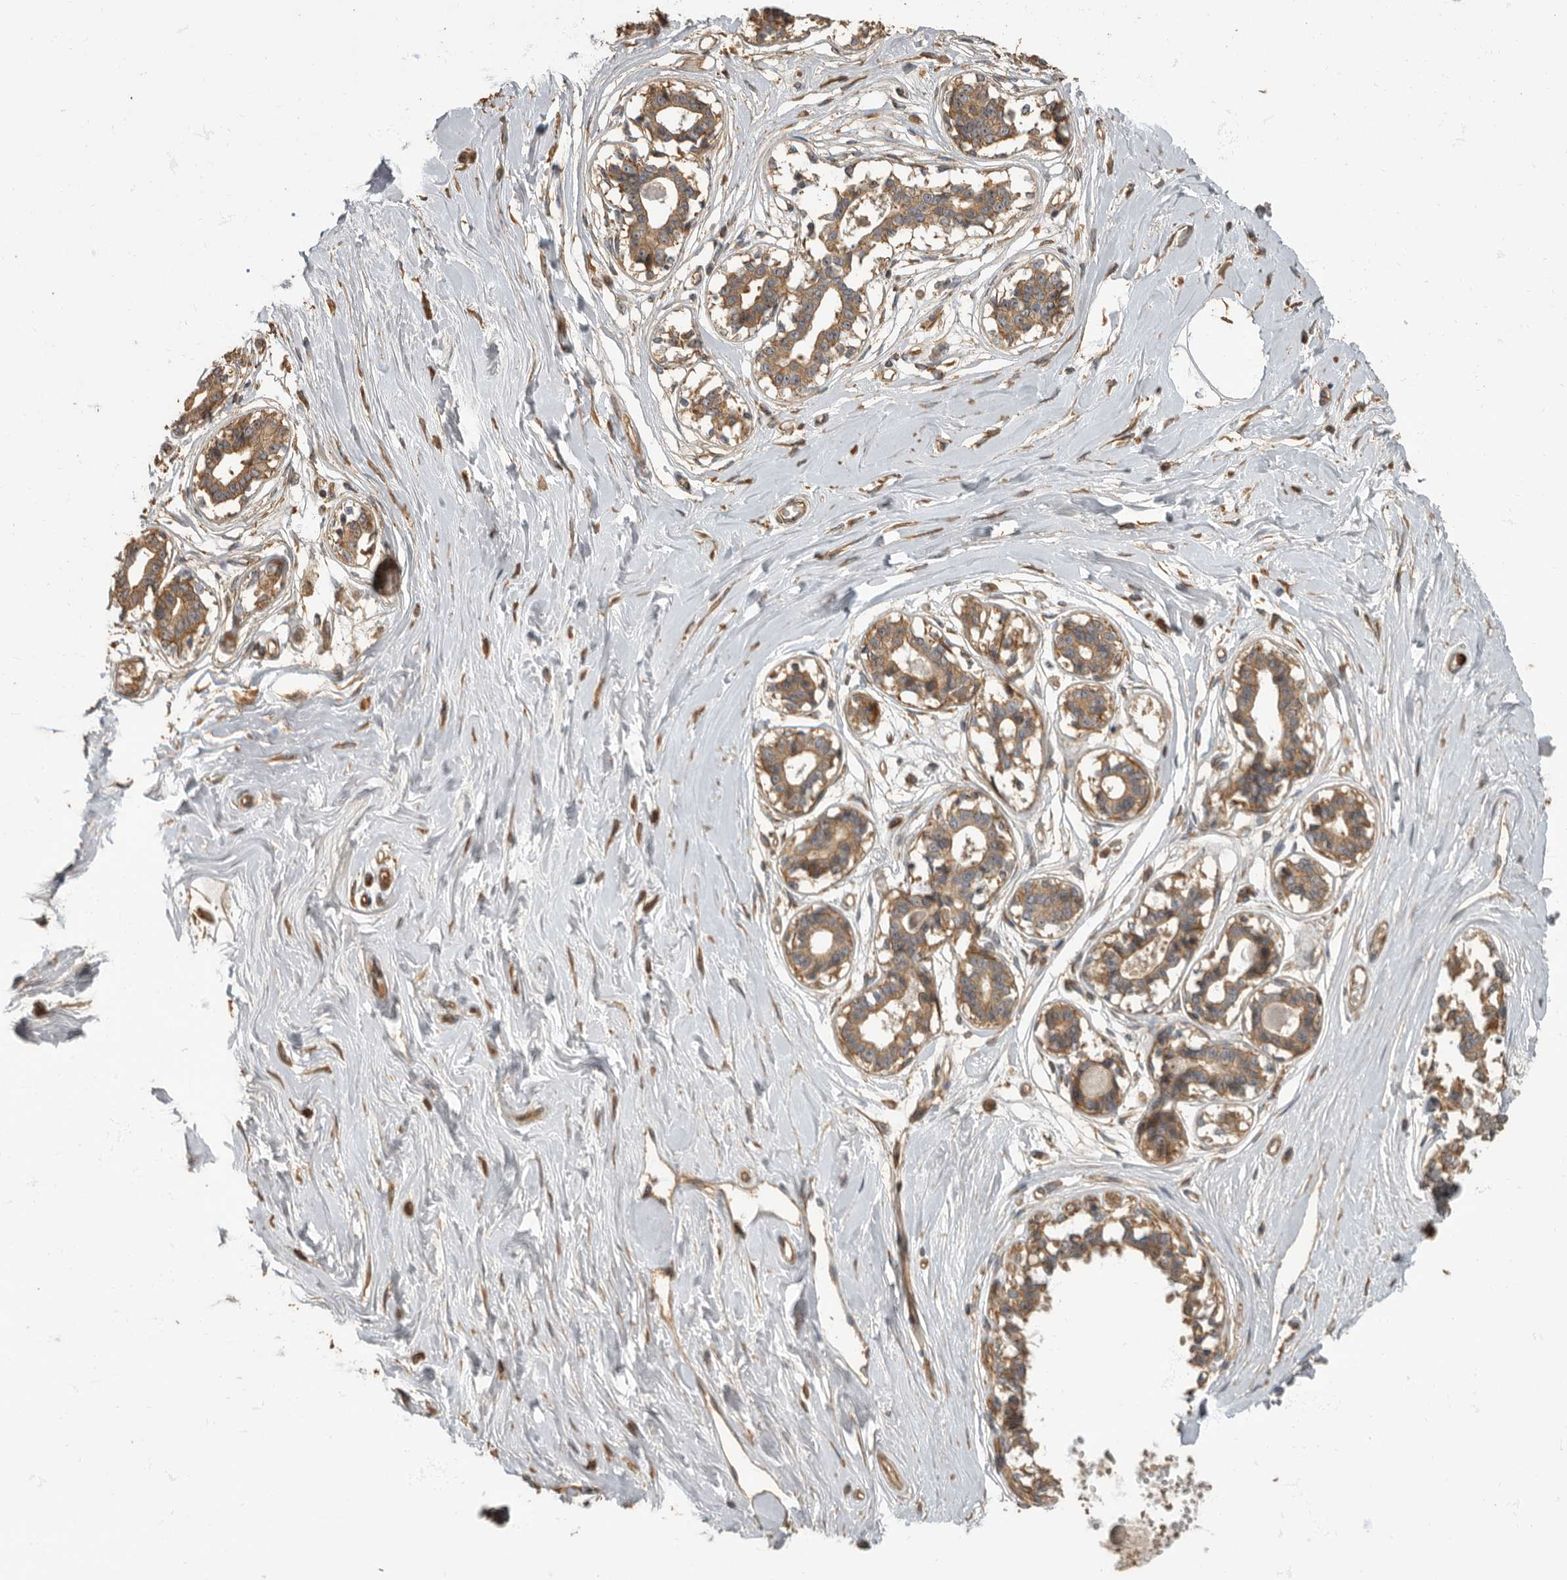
{"staining": {"intensity": "negative", "quantity": "none", "location": "none"}, "tissue": "breast", "cell_type": "Adipocytes", "image_type": "normal", "snomed": [{"axis": "morphology", "description": "Normal tissue, NOS"}, {"axis": "topography", "description": "Breast"}], "caption": "Breast was stained to show a protein in brown. There is no significant expression in adipocytes. The staining was performed using DAB (3,3'-diaminobenzidine) to visualize the protein expression in brown, while the nuclei were stained in blue with hematoxylin (Magnification: 20x).", "gene": "DAAM1", "patient": {"sex": "female", "age": 45}}